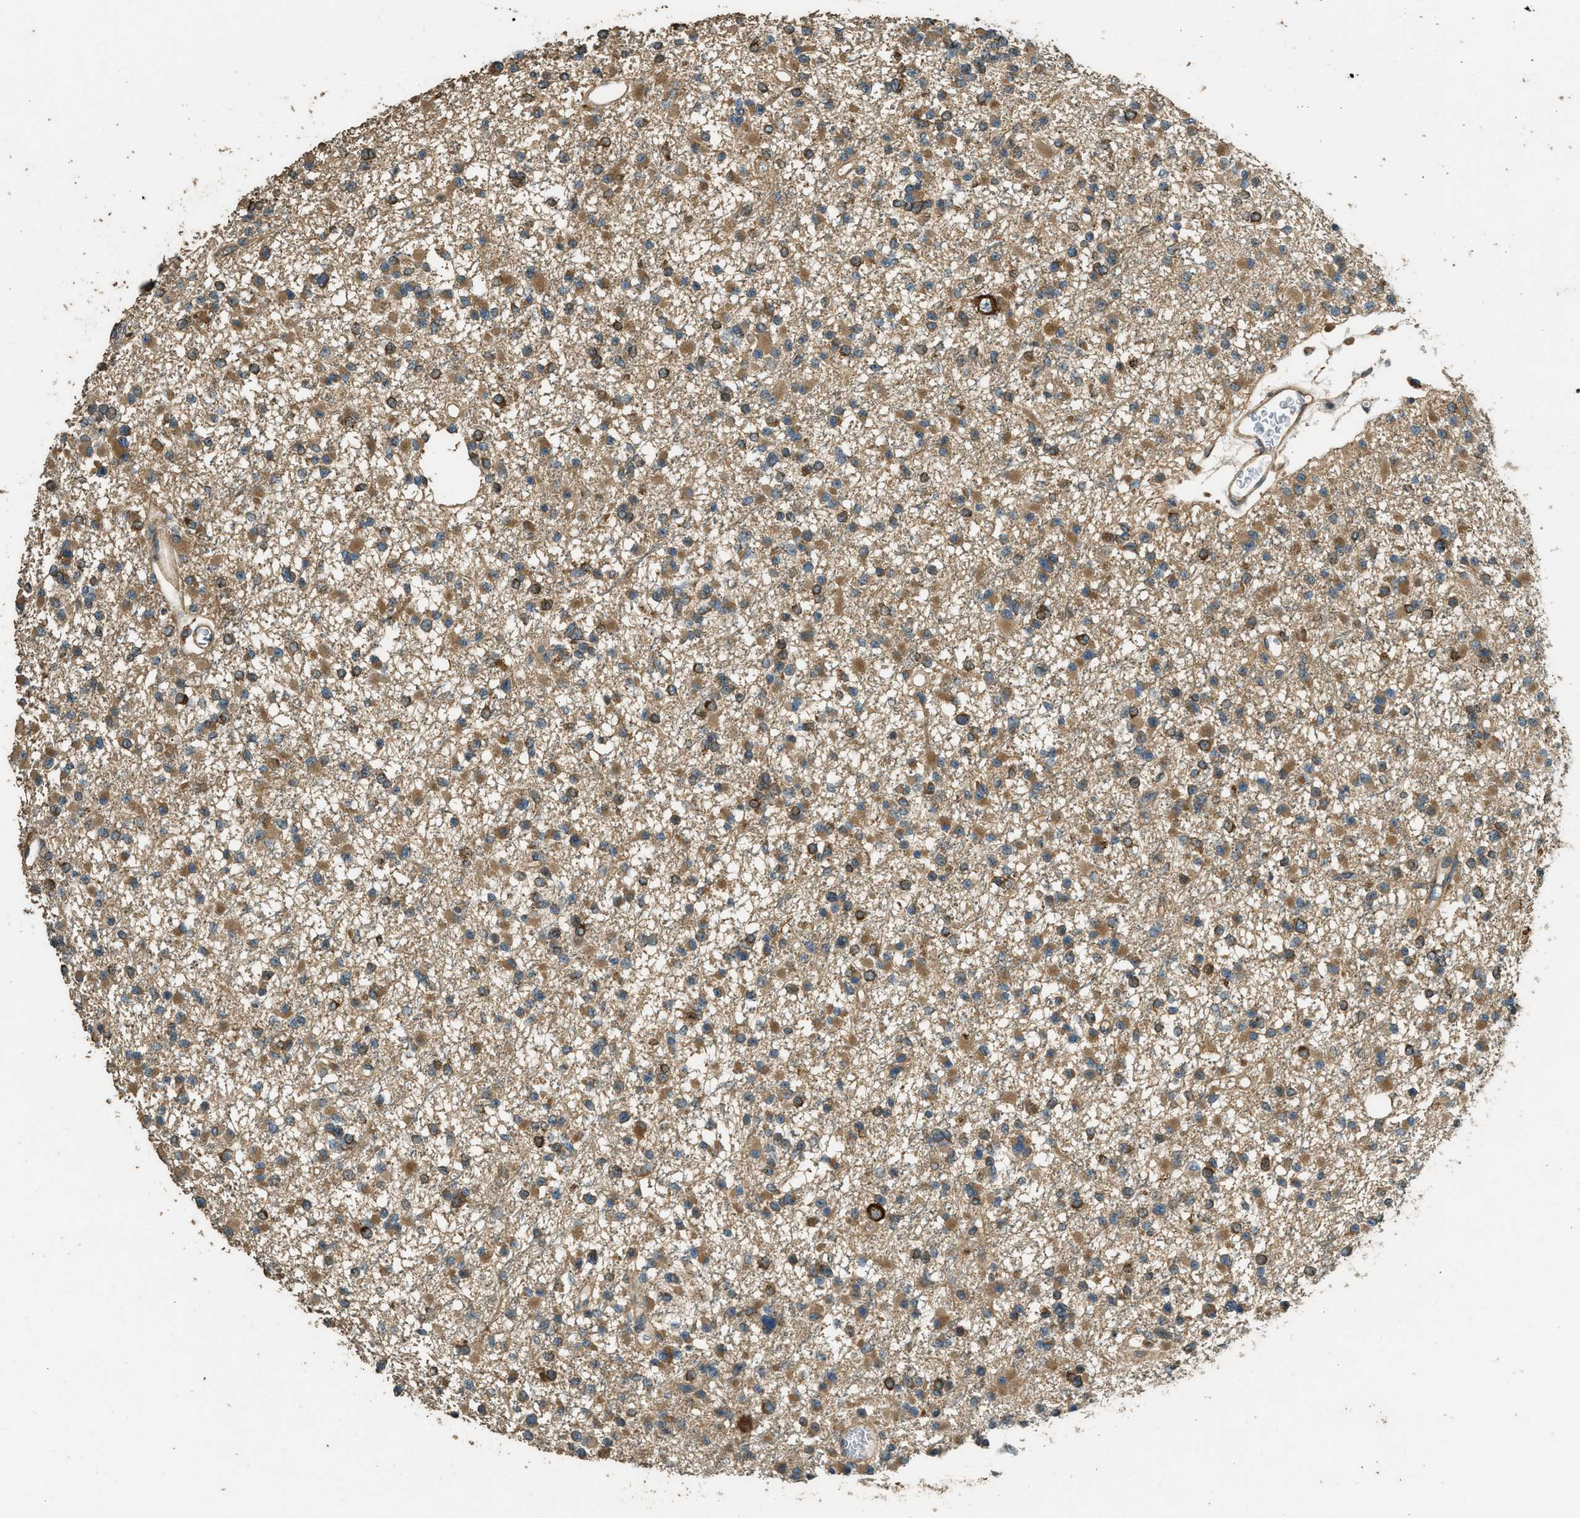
{"staining": {"intensity": "moderate", "quantity": ">75%", "location": "cytoplasmic/membranous"}, "tissue": "glioma", "cell_type": "Tumor cells", "image_type": "cancer", "snomed": [{"axis": "morphology", "description": "Glioma, malignant, Low grade"}, {"axis": "topography", "description": "Brain"}], "caption": "Human glioma stained with a brown dye displays moderate cytoplasmic/membranous positive expression in about >75% of tumor cells.", "gene": "MARS1", "patient": {"sex": "female", "age": 22}}